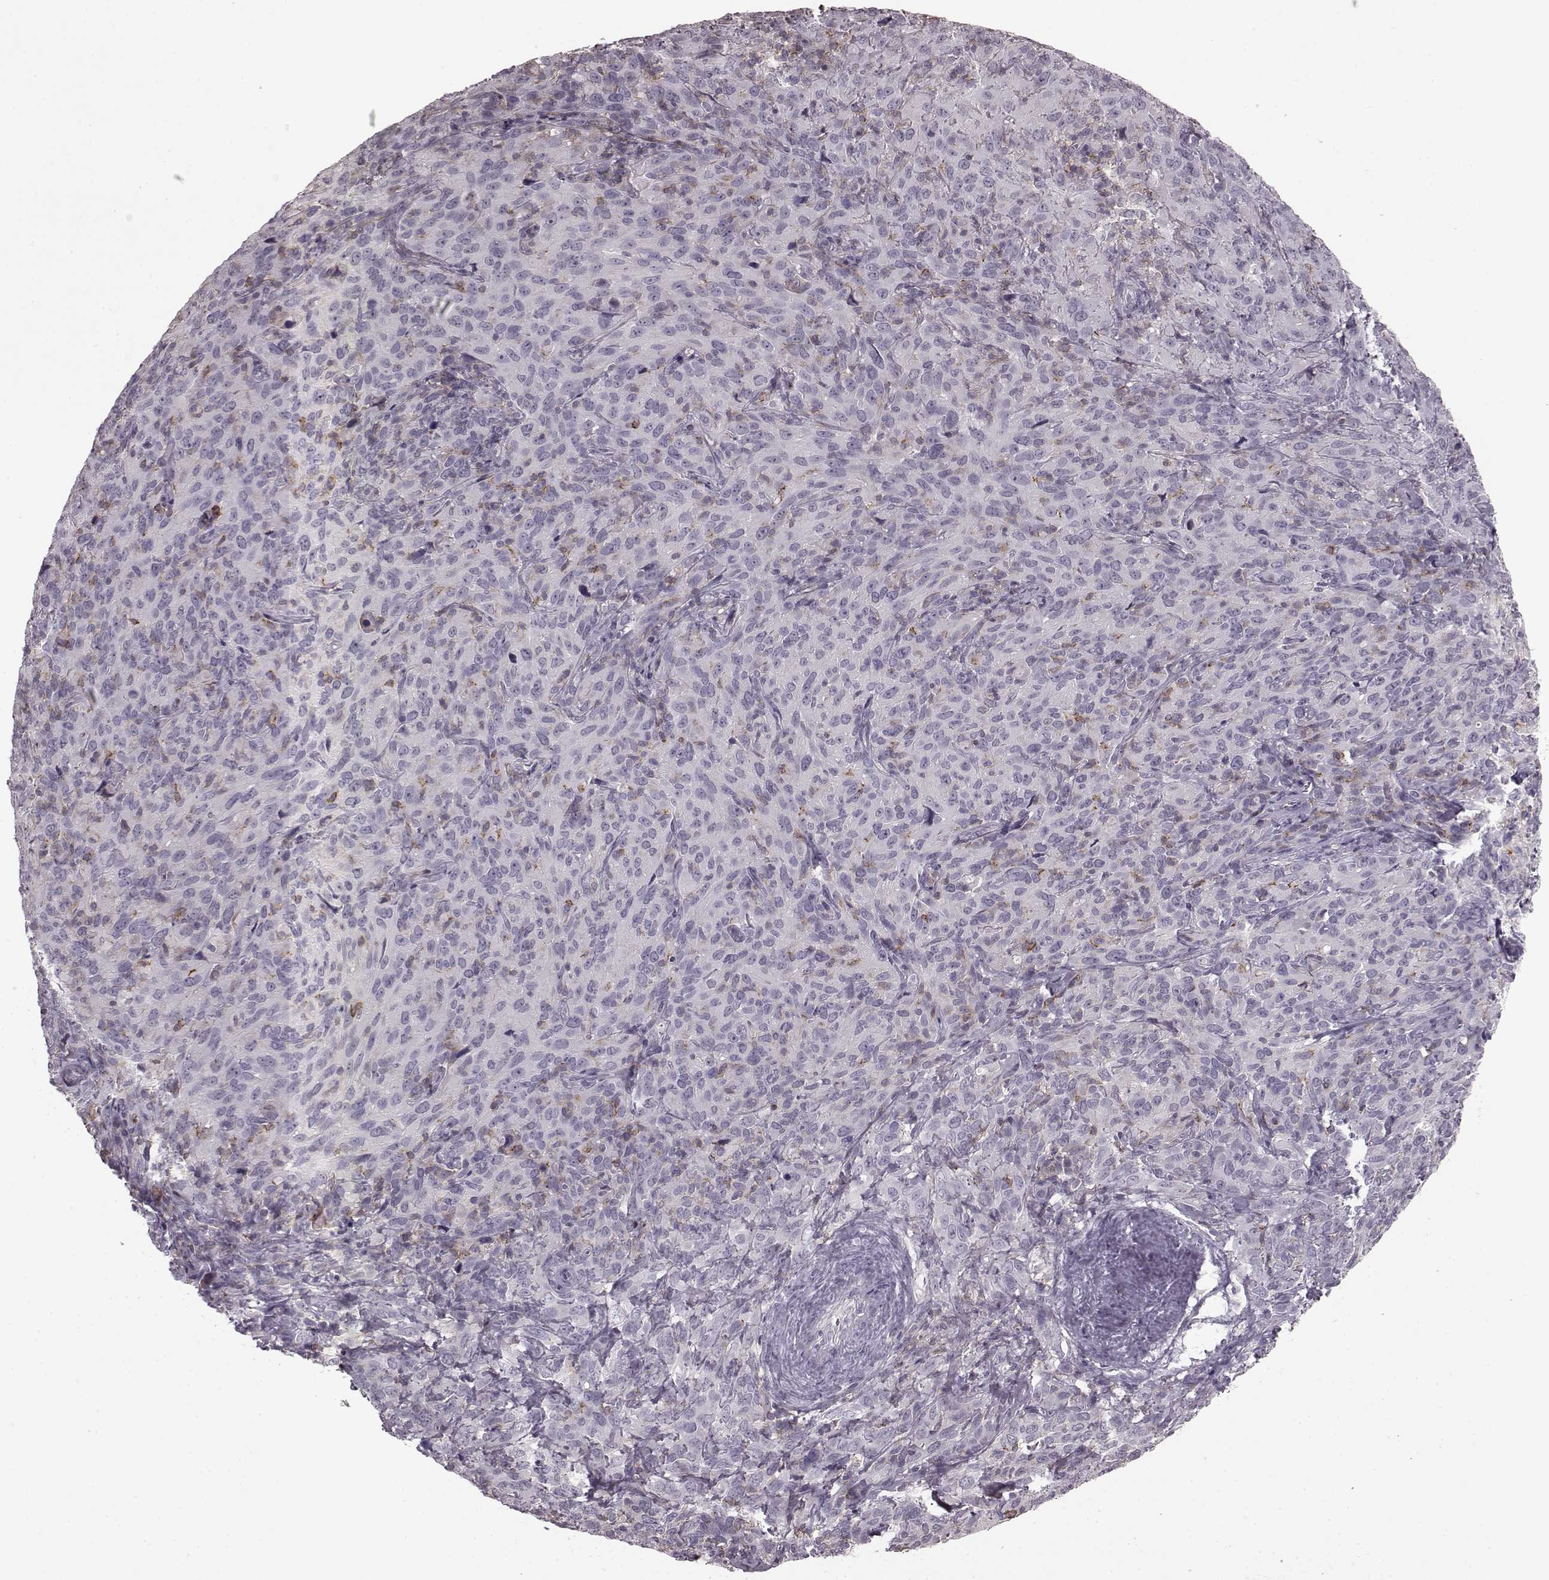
{"staining": {"intensity": "negative", "quantity": "none", "location": "none"}, "tissue": "cervical cancer", "cell_type": "Tumor cells", "image_type": "cancer", "snomed": [{"axis": "morphology", "description": "Squamous cell carcinoma, NOS"}, {"axis": "topography", "description": "Cervix"}], "caption": "Immunohistochemistry (IHC) photomicrograph of neoplastic tissue: cervical cancer (squamous cell carcinoma) stained with DAB exhibits no significant protein expression in tumor cells.", "gene": "PDCD1", "patient": {"sex": "female", "age": 51}}